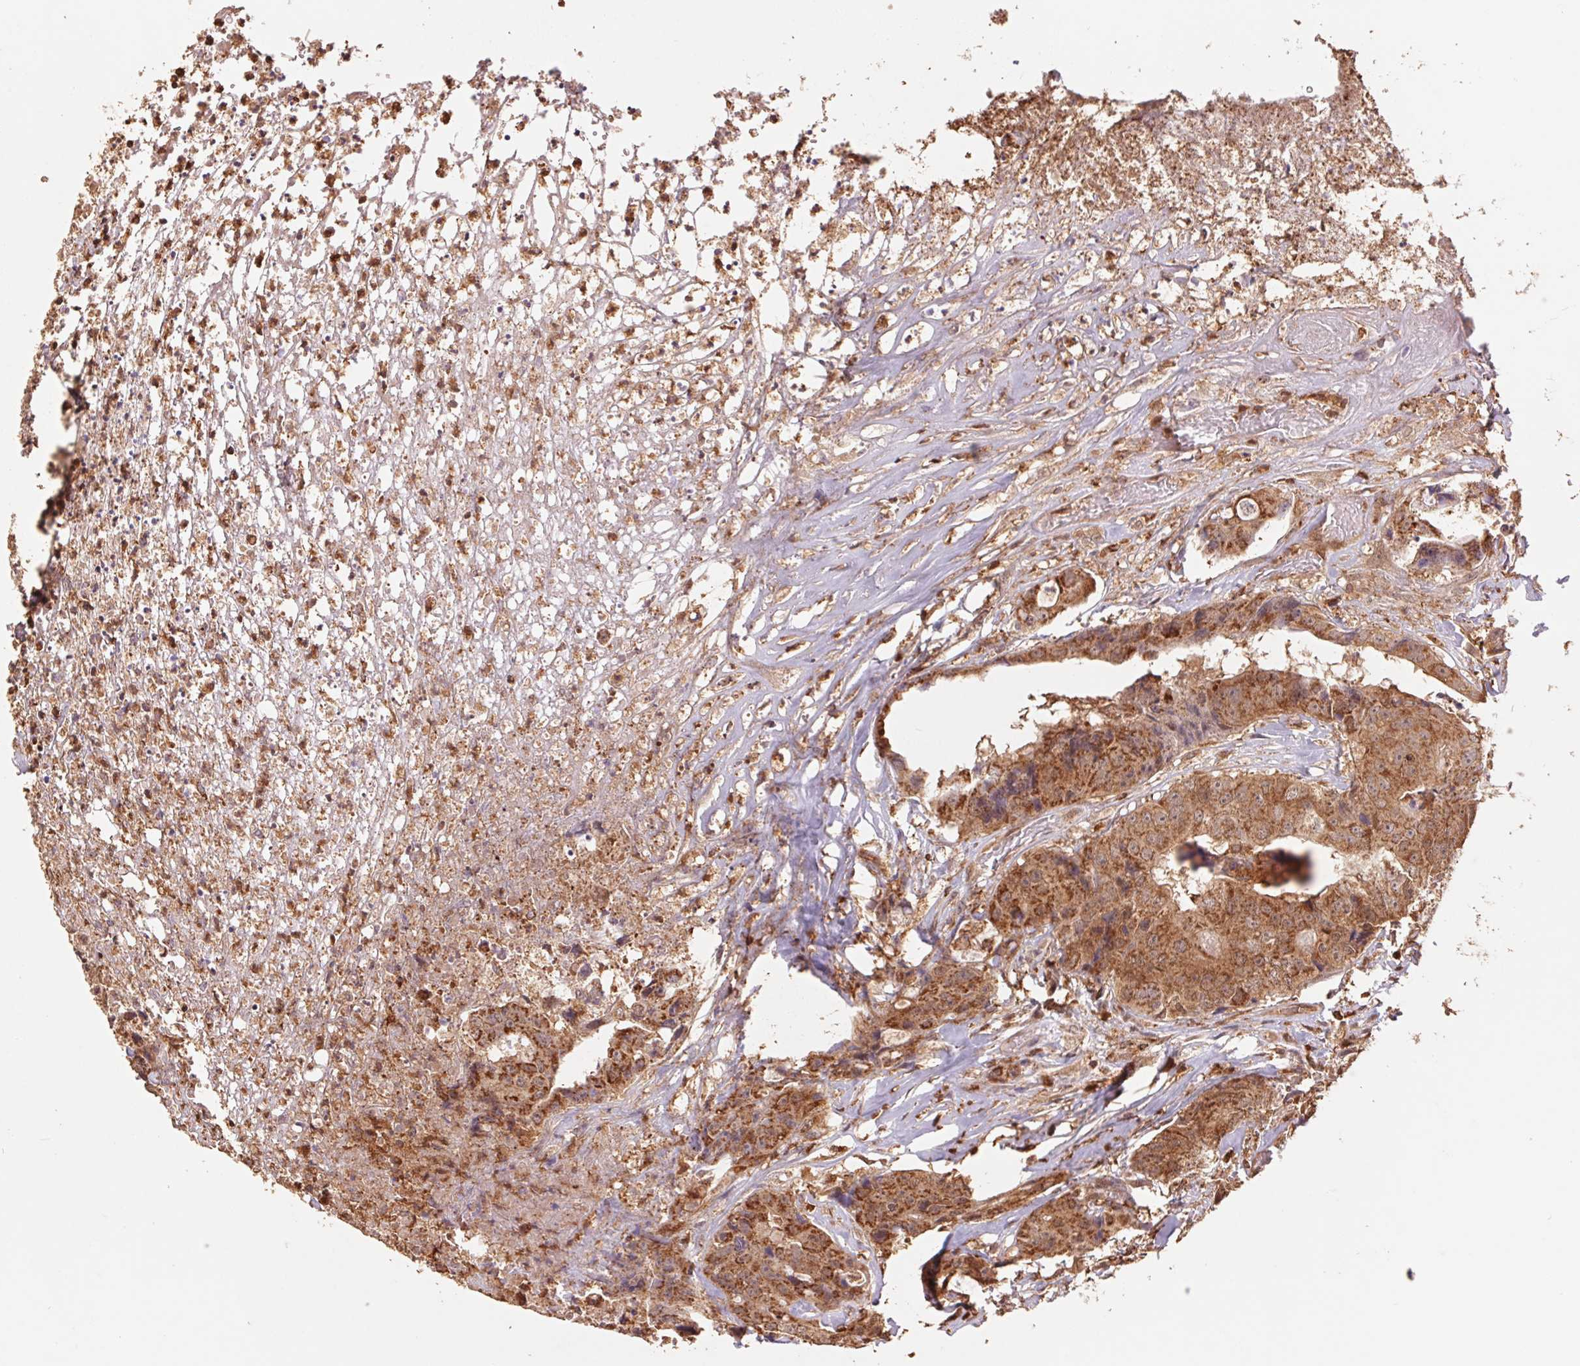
{"staining": {"intensity": "strong", "quantity": ">75%", "location": "cytoplasmic/membranous"}, "tissue": "colorectal cancer", "cell_type": "Tumor cells", "image_type": "cancer", "snomed": [{"axis": "morphology", "description": "Adenocarcinoma, NOS"}, {"axis": "topography", "description": "Rectum"}], "caption": "Colorectal adenocarcinoma stained with immunohistochemistry (IHC) displays strong cytoplasmic/membranous positivity in about >75% of tumor cells.", "gene": "URM1", "patient": {"sex": "female", "age": 62}}